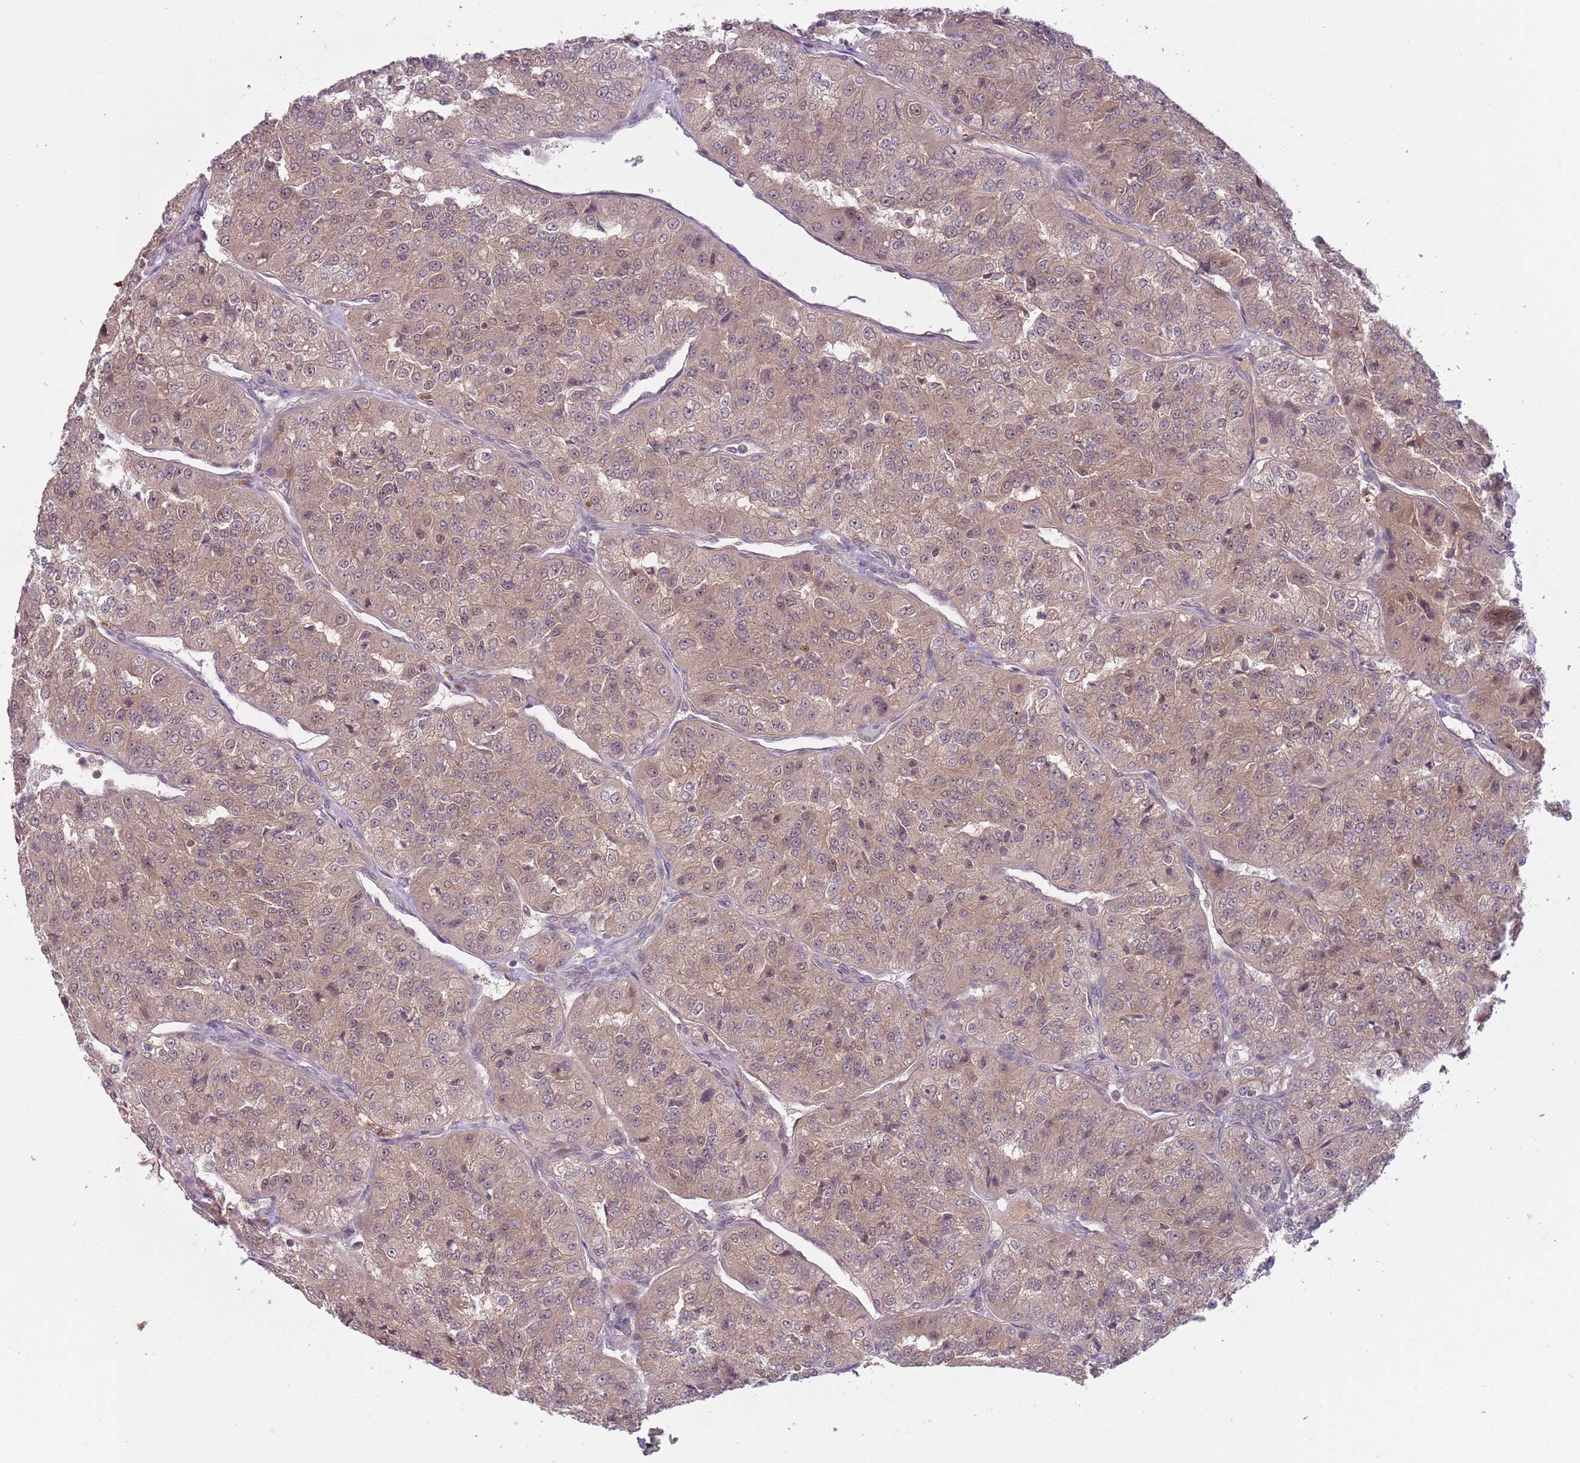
{"staining": {"intensity": "weak", "quantity": ">75%", "location": "cytoplasmic/membranous"}, "tissue": "renal cancer", "cell_type": "Tumor cells", "image_type": "cancer", "snomed": [{"axis": "morphology", "description": "Adenocarcinoma, NOS"}, {"axis": "topography", "description": "Kidney"}], "caption": "Brown immunohistochemical staining in adenocarcinoma (renal) displays weak cytoplasmic/membranous expression in about >75% of tumor cells.", "gene": "ADAMTS3", "patient": {"sex": "female", "age": 63}}